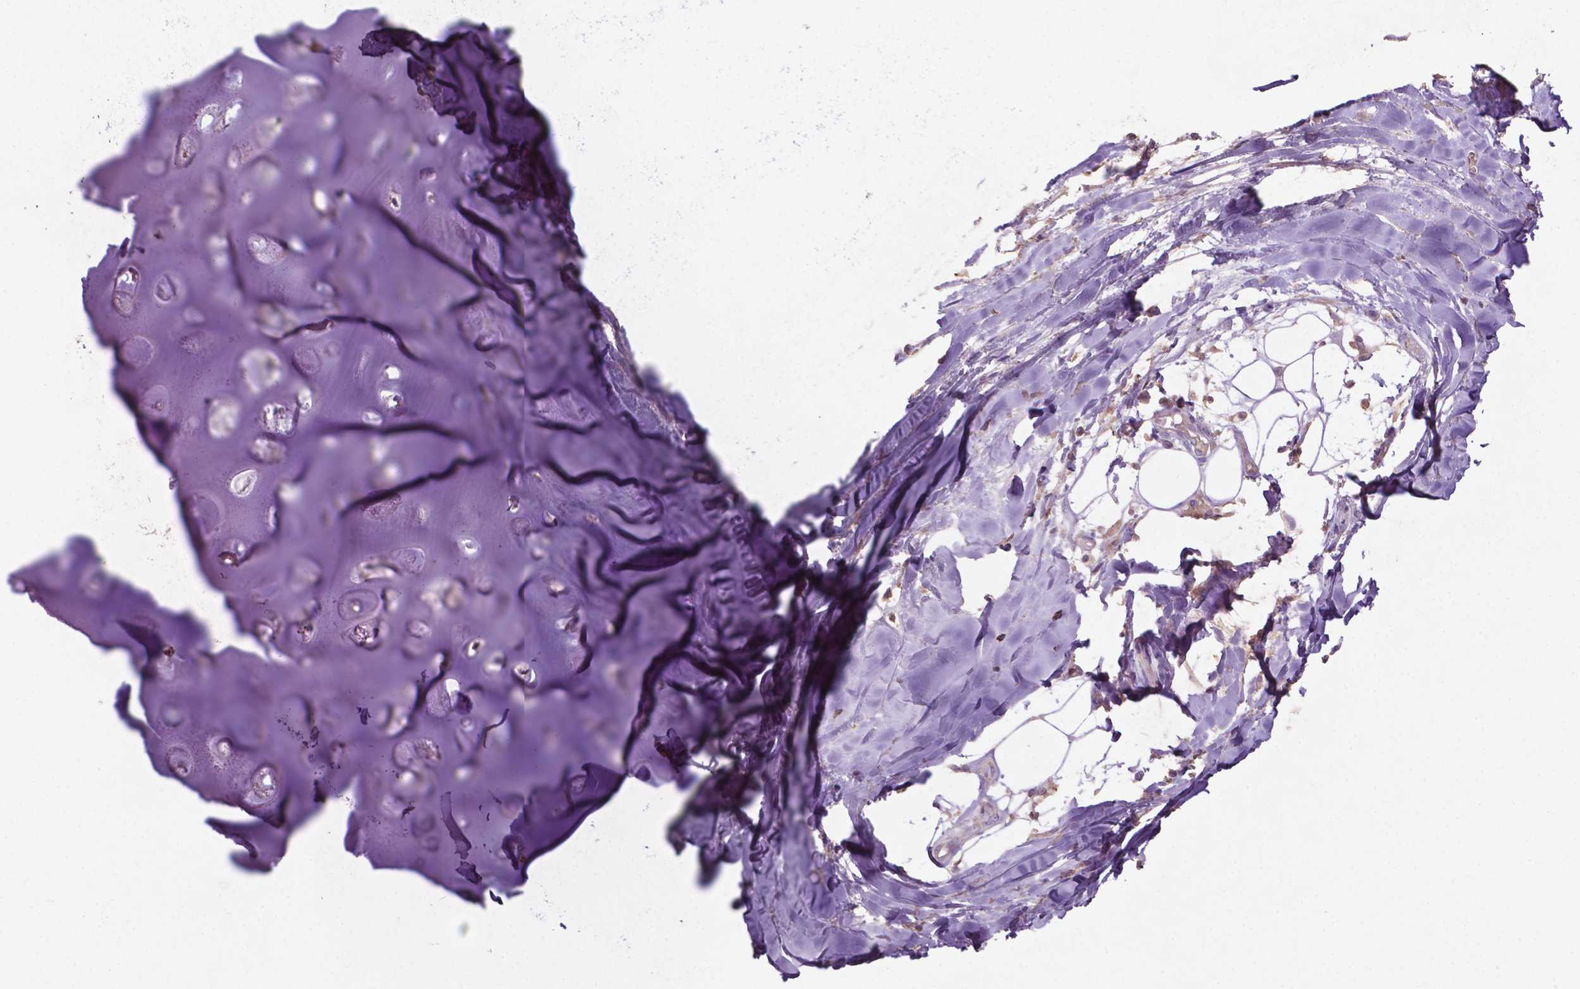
{"staining": {"intensity": "negative", "quantity": "none", "location": "none"}, "tissue": "adipose tissue", "cell_type": "Adipocytes", "image_type": "normal", "snomed": [{"axis": "morphology", "description": "Normal tissue, NOS"}, {"axis": "morphology", "description": "Squamous cell carcinoma, NOS"}, {"axis": "topography", "description": "Cartilage tissue"}, {"axis": "topography", "description": "Bronchus"}, {"axis": "topography", "description": "Lung"}], "caption": "Immunohistochemistry histopathology image of unremarkable adipose tissue: human adipose tissue stained with DAB (3,3'-diaminobenzidine) shows no significant protein staining in adipocytes.", "gene": "BMP4", "patient": {"sex": "male", "age": 66}}